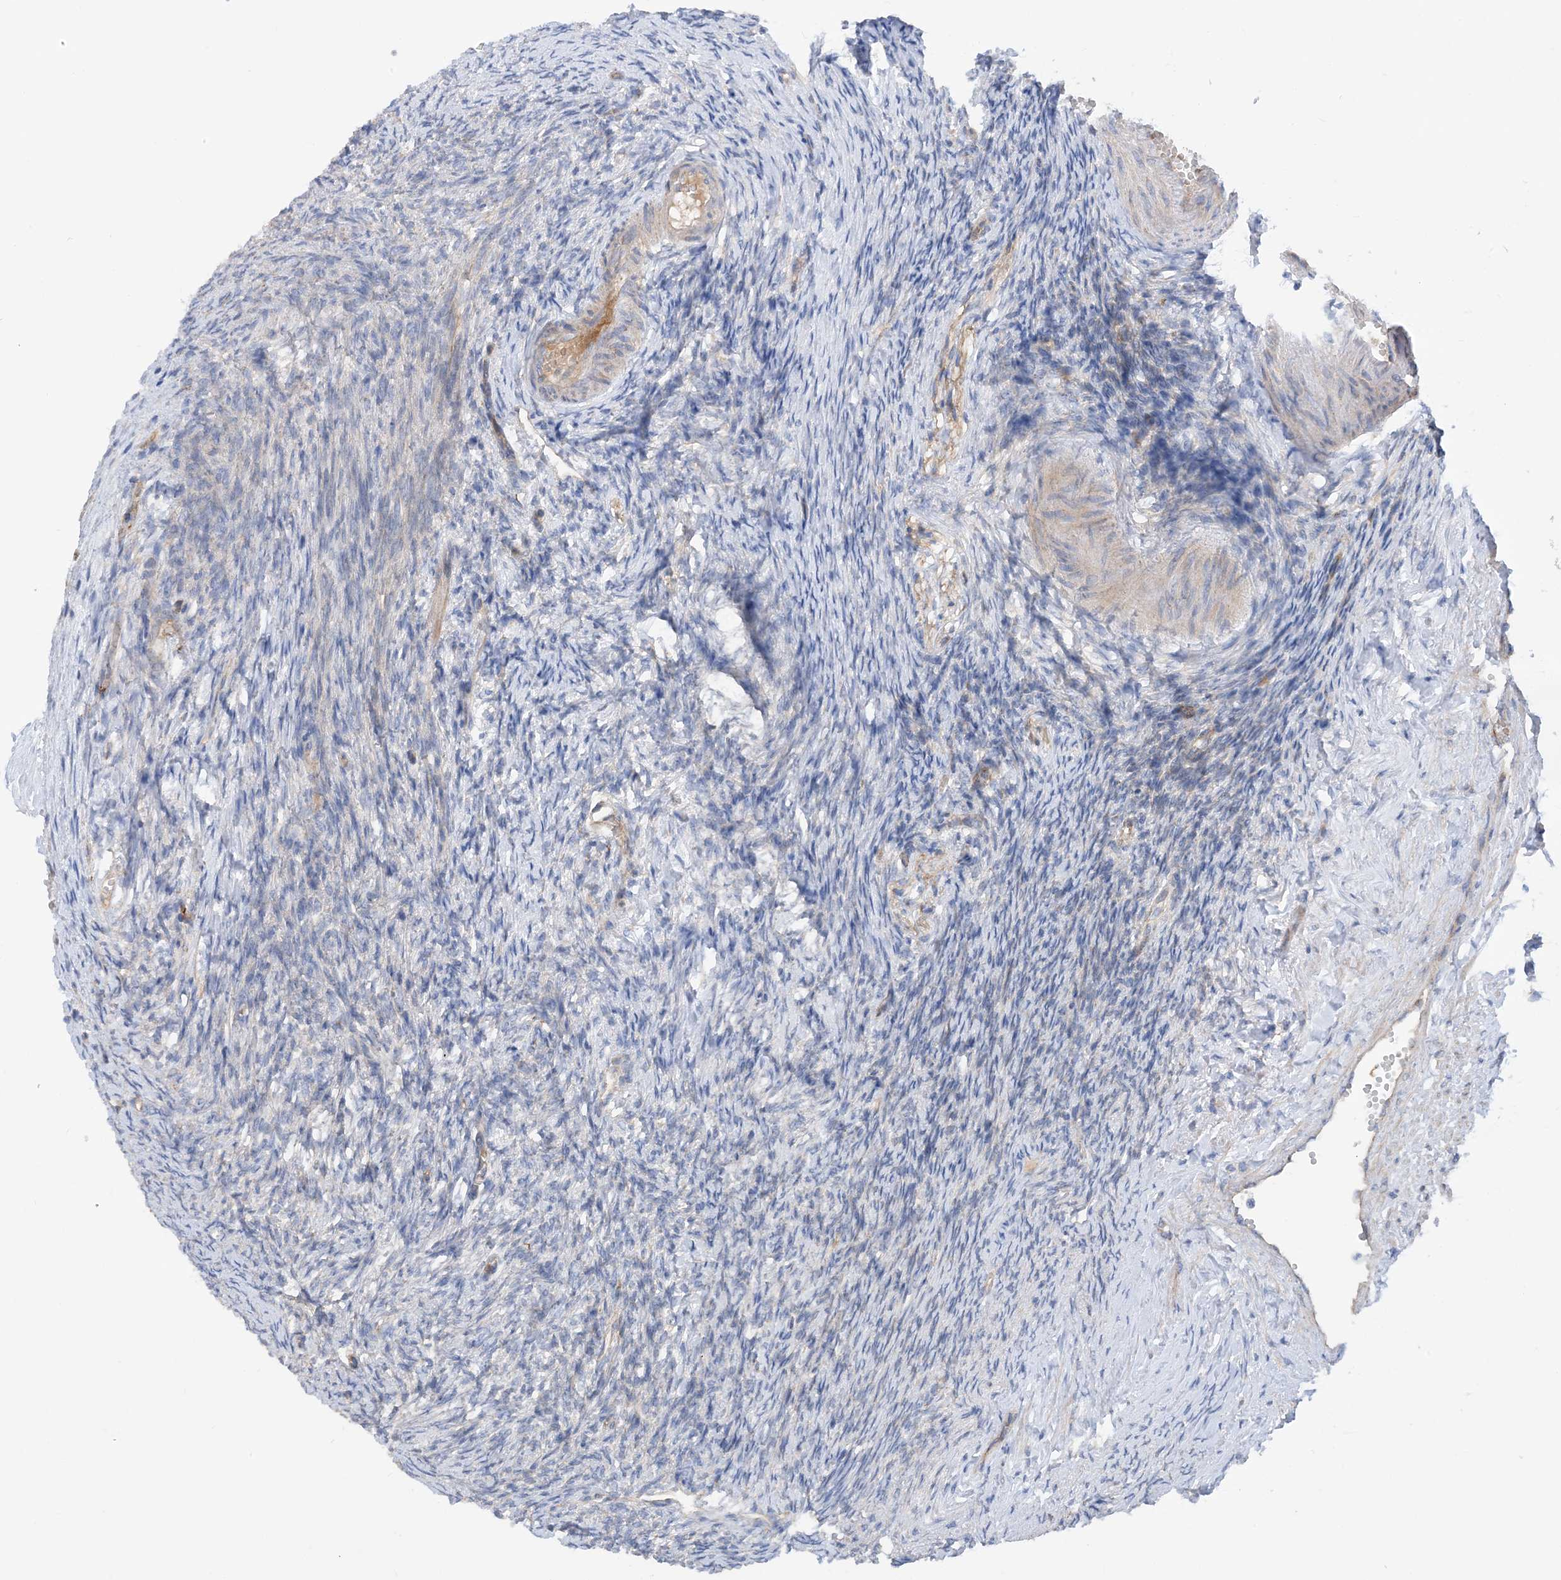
{"staining": {"intensity": "negative", "quantity": "none", "location": "none"}, "tissue": "ovary", "cell_type": "Ovarian stroma cells", "image_type": "normal", "snomed": [{"axis": "morphology", "description": "Normal tissue, NOS"}, {"axis": "morphology", "description": "Cyst, NOS"}, {"axis": "topography", "description": "Ovary"}], "caption": "High magnification brightfield microscopy of benign ovary stained with DAB (3,3'-diaminobenzidine) (brown) and counterstained with hematoxylin (blue): ovarian stroma cells show no significant staining.", "gene": "PHOSPHO2", "patient": {"sex": "female", "age": 33}}